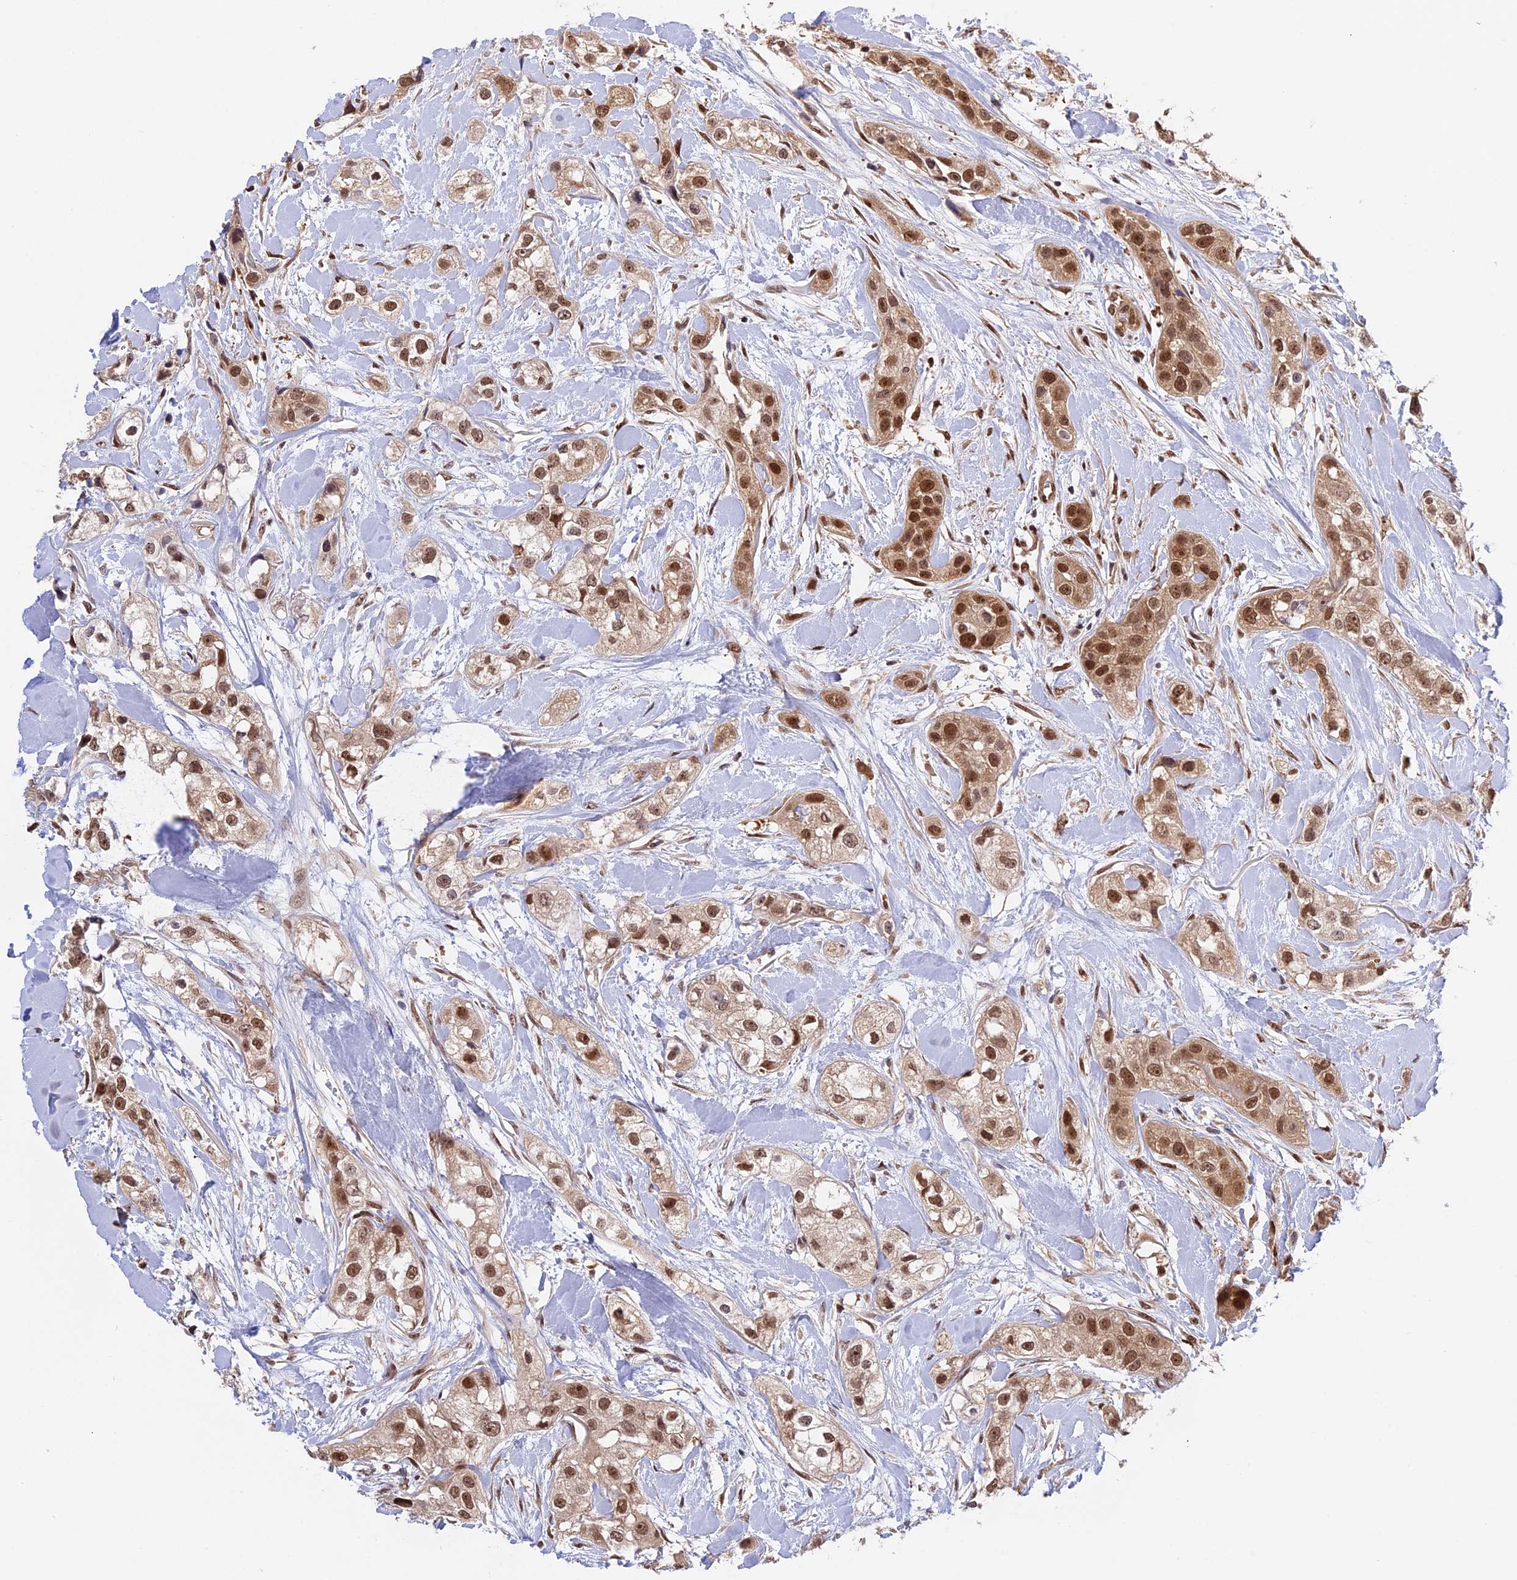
{"staining": {"intensity": "moderate", "quantity": ">75%", "location": "nuclear"}, "tissue": "head and neck cancer", "cell_type": "Tumor cells", "image_type": "cancer", "snomed": [{"axis": "morphology", "description": "Normal tissue, NOS"}, {"axis": "morphology", "description": "Squamous cell carcinoma, NOS"}, {"axis": "topography", "description": "Skeletal muscle"}, {"axis": "topography", "description": "Head-Neck"}], "caption": "A histopathology image showing moderate nuclear expression in approximately >75% of tumor cells in head and neck cancer, as visualized by brown immunohistochemical staining.", "gene": "ZNF428", "patient": {"sex": "male", "age": 51}}